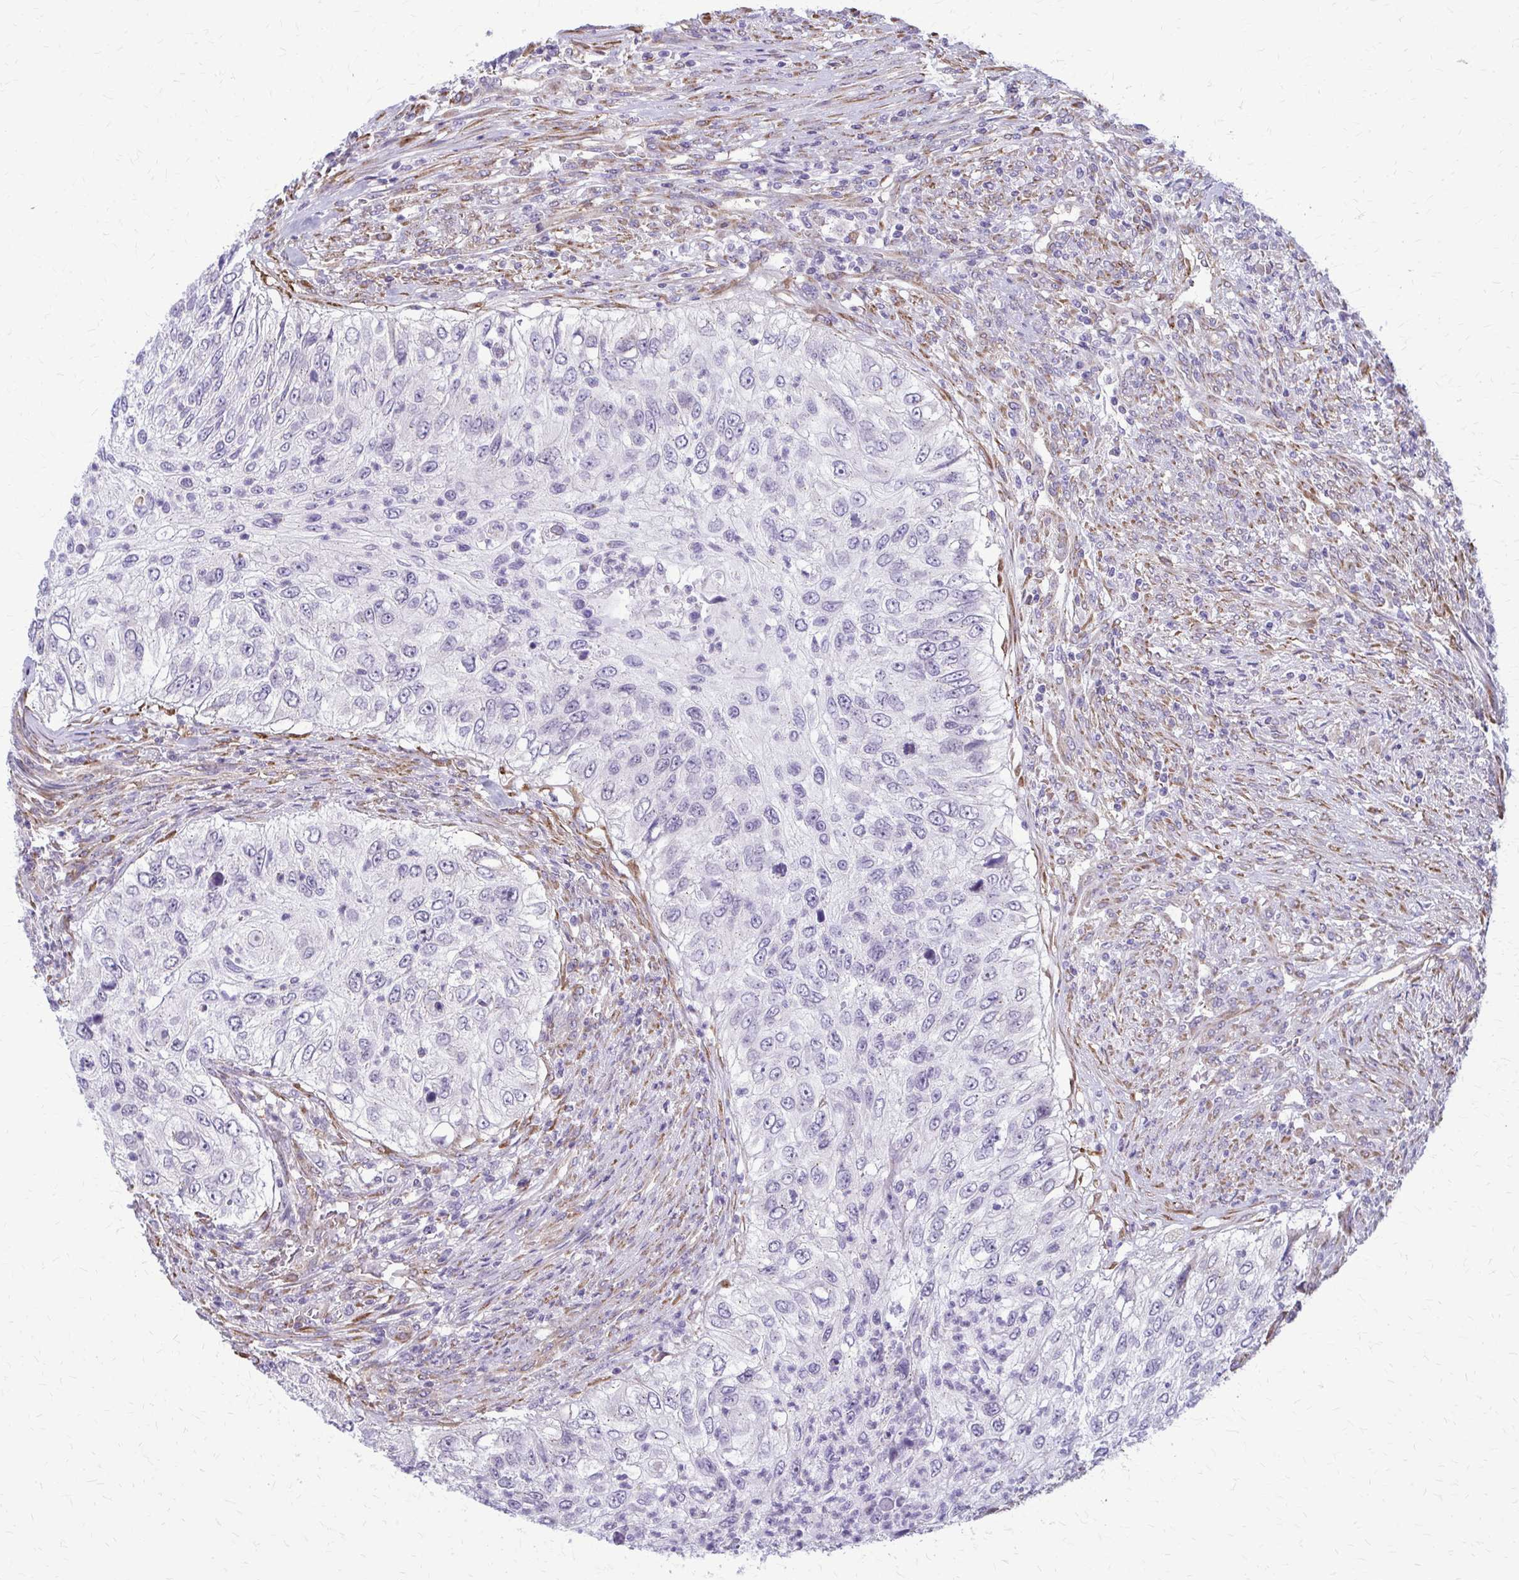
{"staining": {"intensity": "negative", "quantity": "none", "location": "none"}, "tissue": "urothelial cancer", "cell_type": "Tumor cells", "image_type": "cancer", "snomed": [{"axis": "morphology", "description": "Urothelial carcinoma, High grade"}, {"axis": "topography", "description": "Urinary bladder"}], "caption": "Immunohistochemistry of urothelial carcinoma (high-grade) exhibits no staining in tumor cells. (IHC, brightfield microscopy, high magnification).", "gene": "DEPP1", "patient": {"sex": "female", "age": 60}}